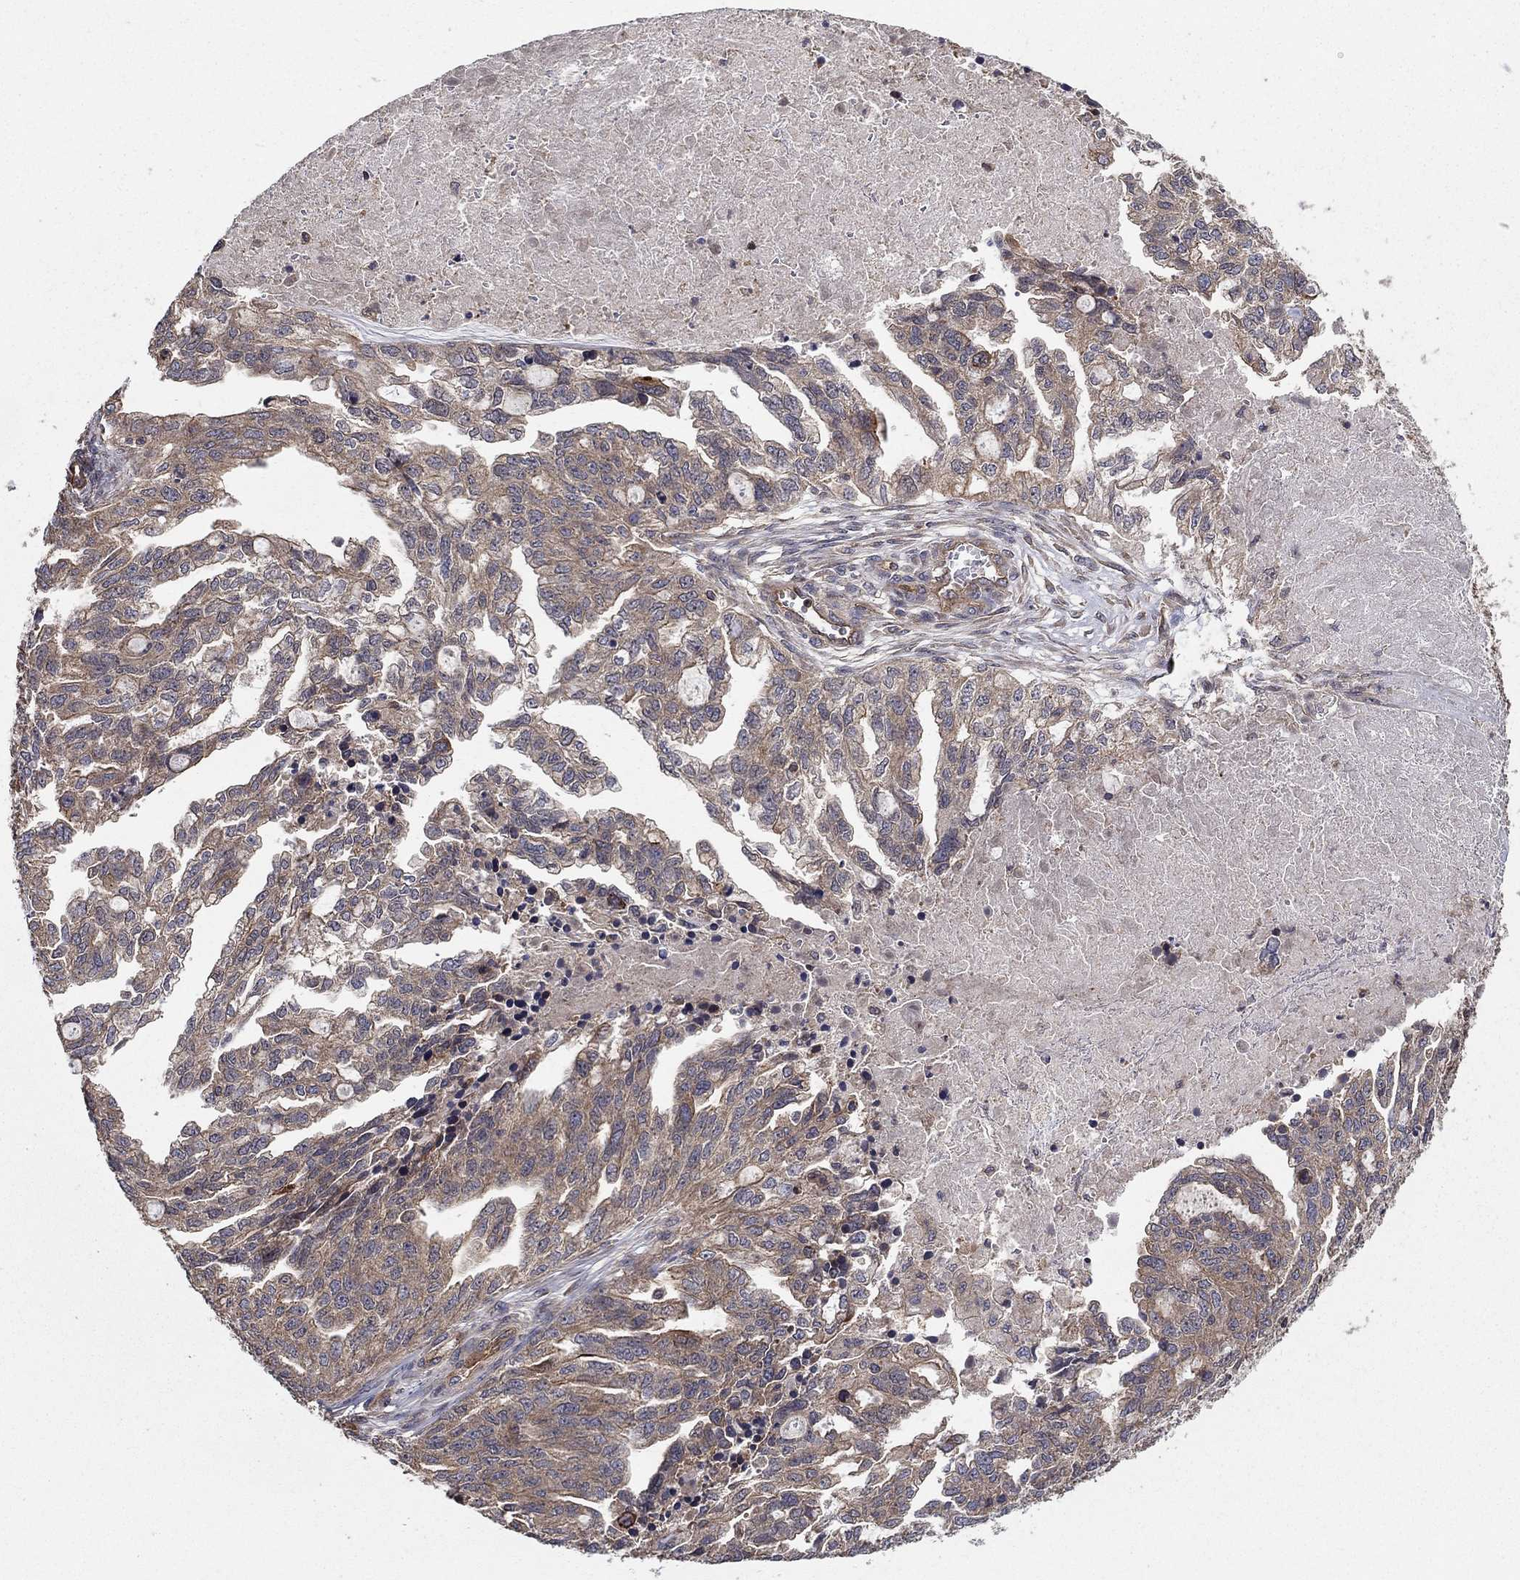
{"staining": {"intensity": "weak", "quantity": ">75%", "location": "cytoplasmic/membranous"}, "tissue": "ovarian cancer", "cell_type": "Tumor cells", "image_type": "cancer", "snomed": [{"axis": "morphology", "description": "Cystadenocarcinoma, serous, NOS"}, {"axis": "topography", "description": "Ovary"}], "caption": "The micrograph shows immunohistochemical staining of serous cystadenocarcinoma (ovarian). There is weak cytoplasmic/membranous staining is present in approximately >75% of tumor cells.", "gene": "BMERB1", "patient": {"sex": "female", "age": 51}}